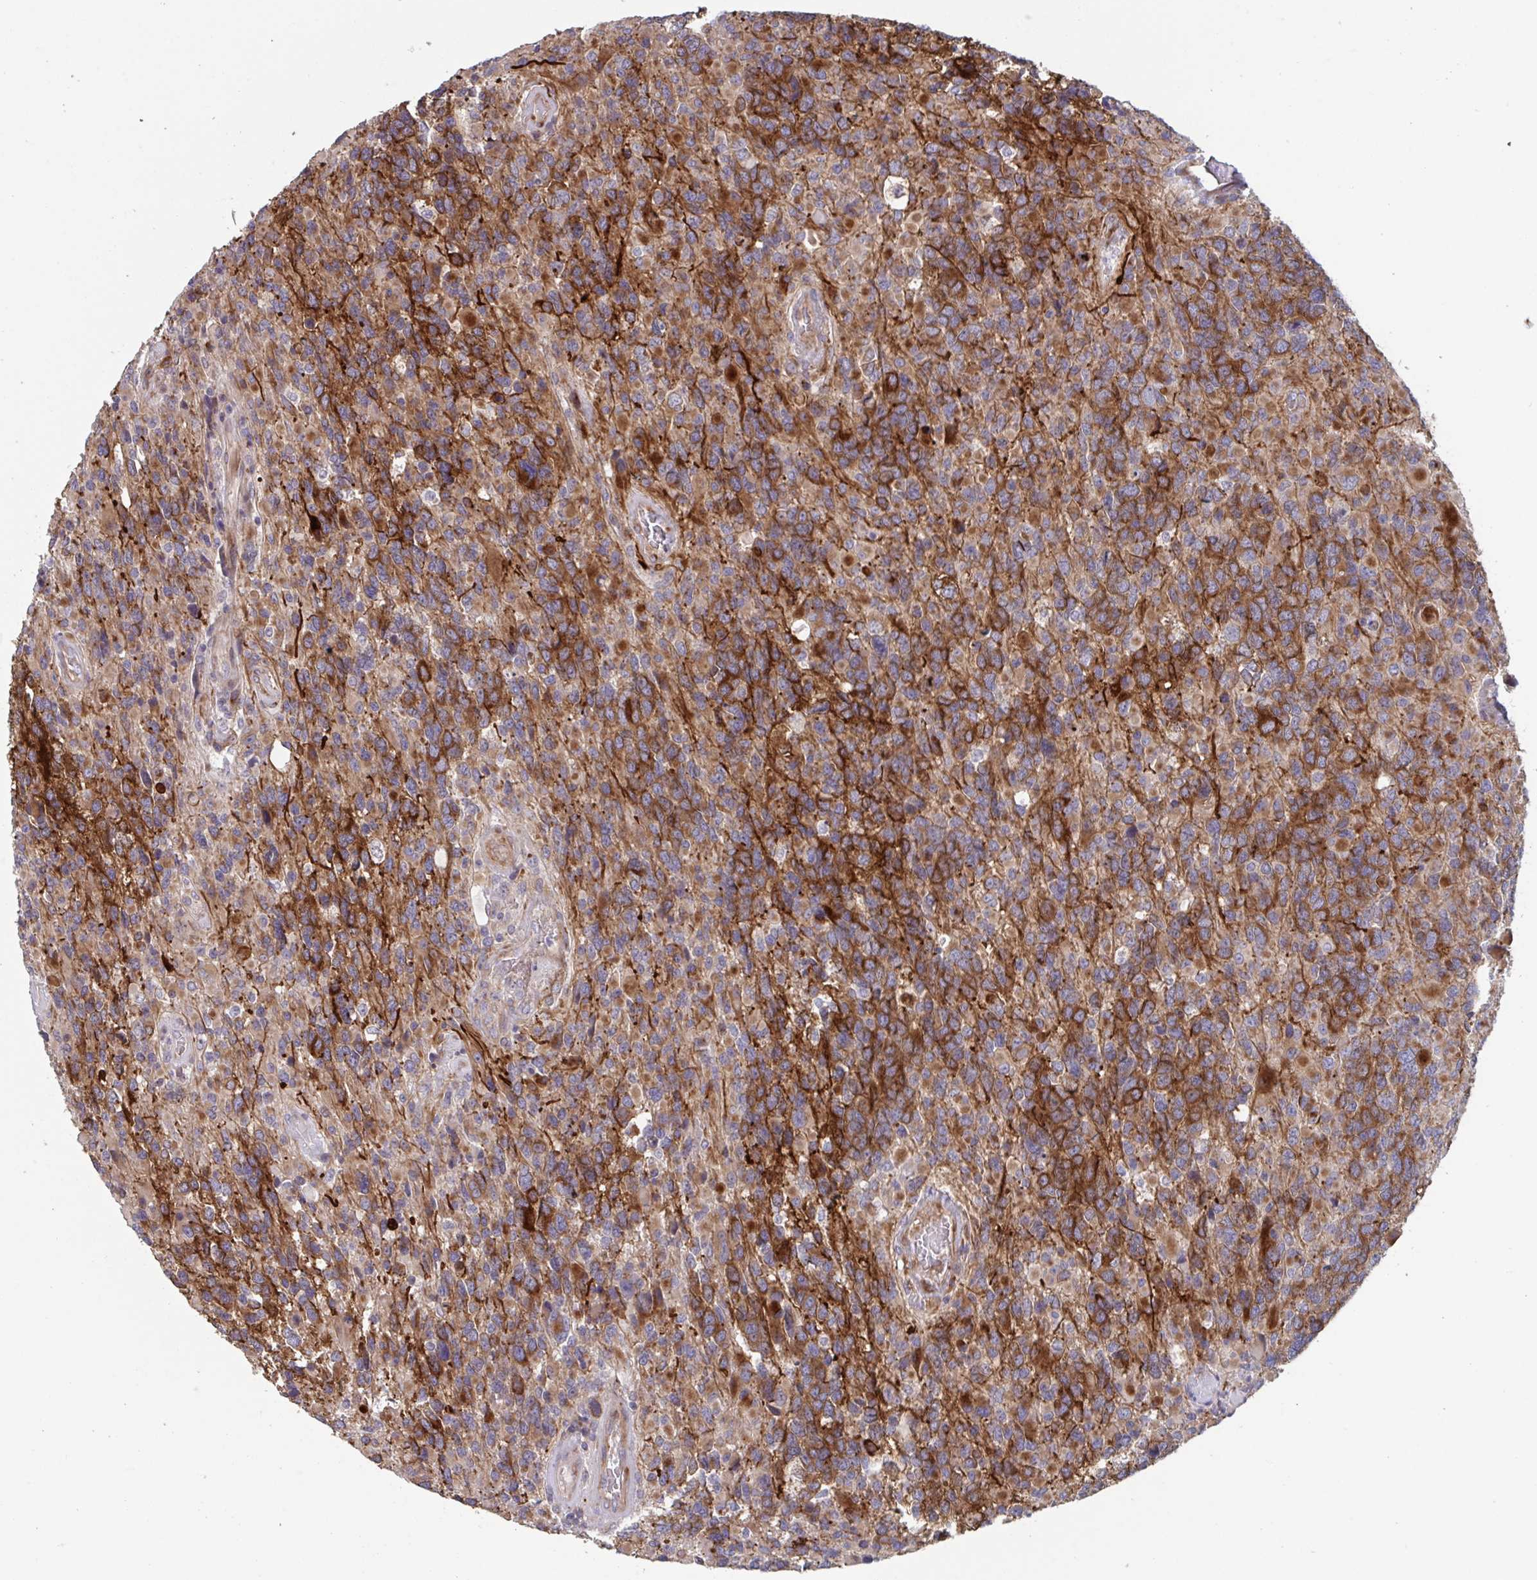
{"staining": {"intensity": "strong", "quantity": ">75%", "location": "cytoplasmic/membranous"}, "tissue": "glioma", "cell_type": "Tumor cells", "image_type": "cancer", "snomed": [{"axis": "morphology", "description": "Glioma, malignant, High grade"}, {"axis": "topography", "description": "Brain"}], "caption": "Protein expression analysis of human glioma reveals strong cytoplasmic/membranous expression in about >75% of tumor cells. (DAB (3,3'-diaminobenzidine) IHC with brightfield microscopy, high magnification).", "gene": "TNFSF10", "patient": {"sex": "female", "age": 40}}